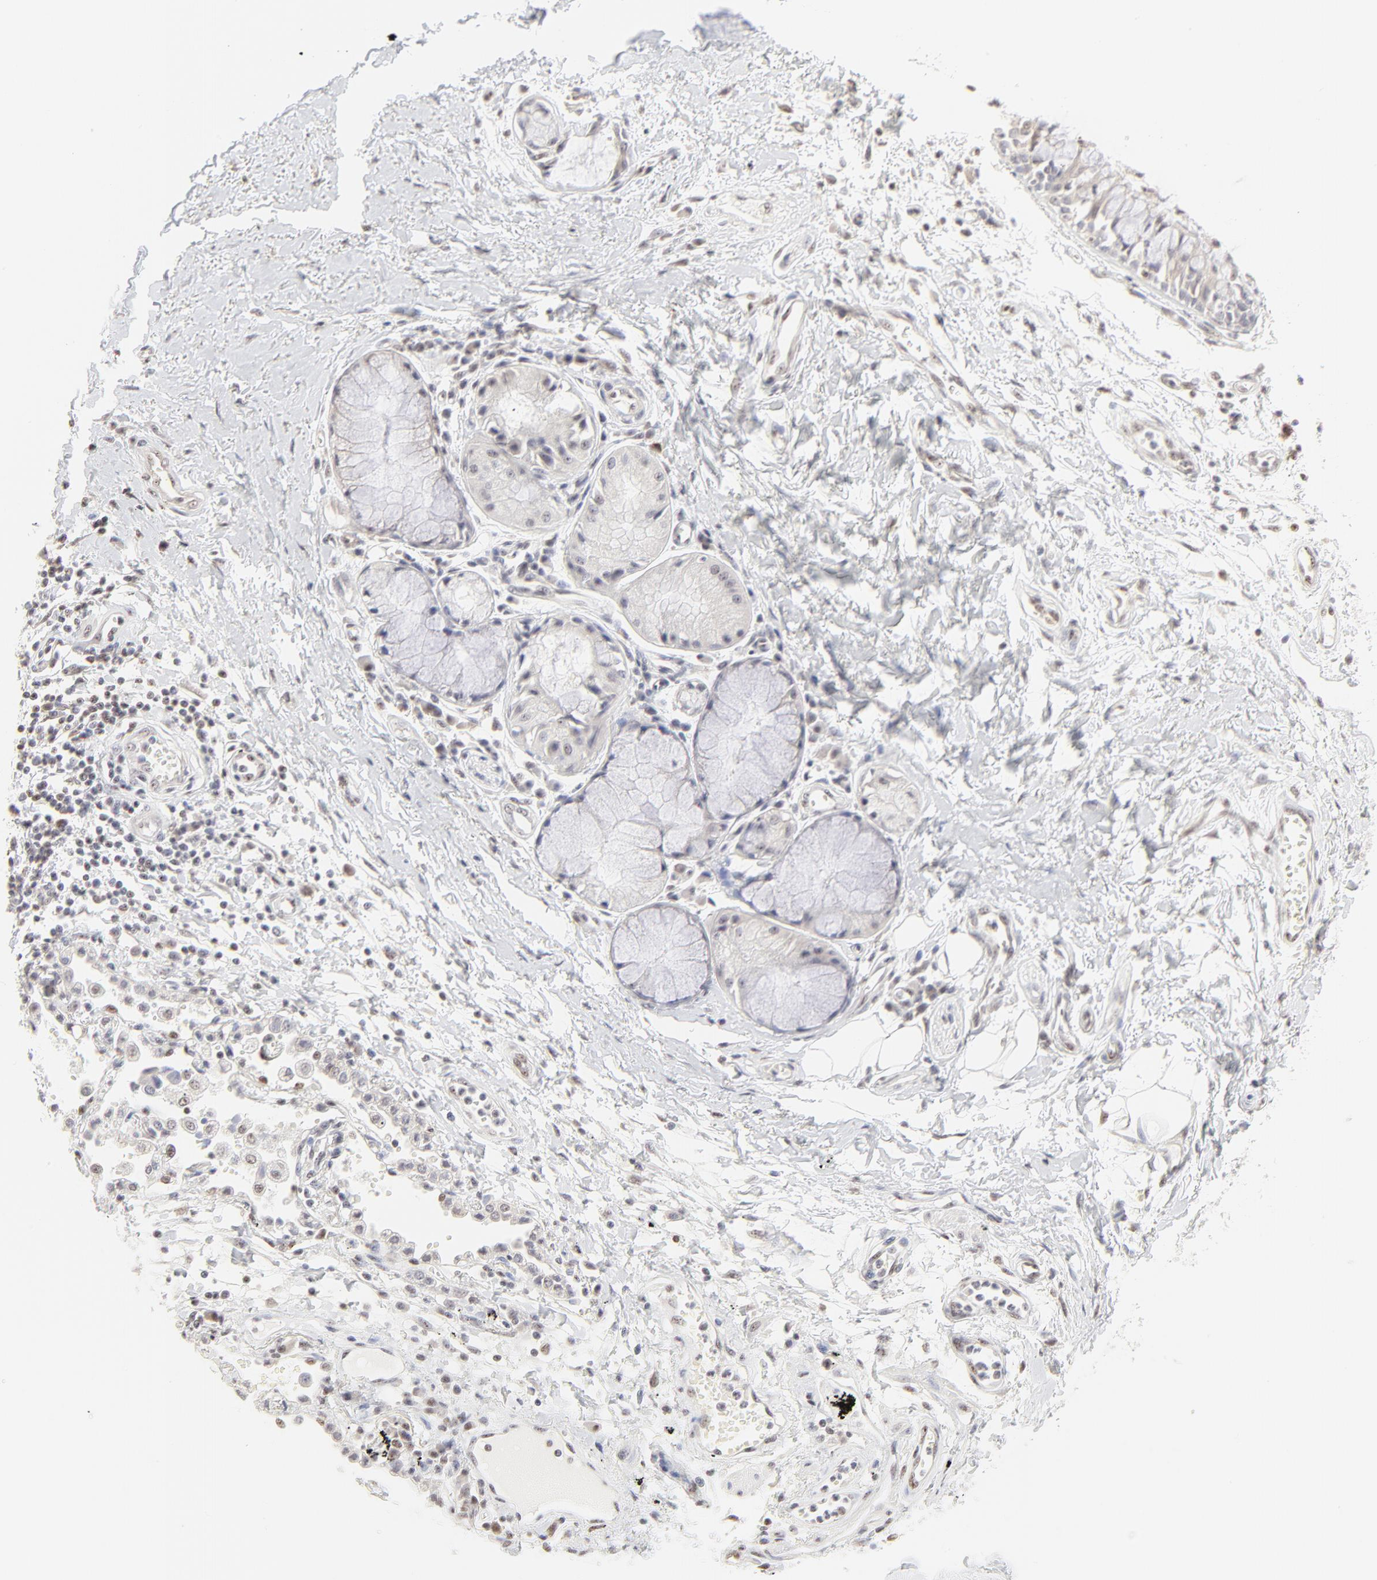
{"staining": {"intensity": "weak", "quantity": "25%-75%", "location": "nuclear"}, "tissue": "adipose tissue", "cell_type": "Adipocytes", "image_type": "normal", "snomed": [{"axis": "morphology", "description": "Normal tissue, NOS"}, {"axis": "morphology", "description": "Adenocarcinoma, NOS"}, {"axis": "topography", "description": "Cartilage tissue"}, {"axis": "topography", "description": "Bronchus"}, {"axis": "topography", "description": "Lung"}], "caption": "Immunohistochemical staining of normal human adipose tissue demonstrates weak nuclear protein positivity in approximately 25%-75% of adipocytes. The staining was performed using DAB (3,3'-diaminobenzidine) to visualize the protein expression in brown, while the nuclei were stained in blue with hematoxylin (Magnification: 20x).", "gene": "NFIL3", "patient": {"sex": "female", "age": 67}}